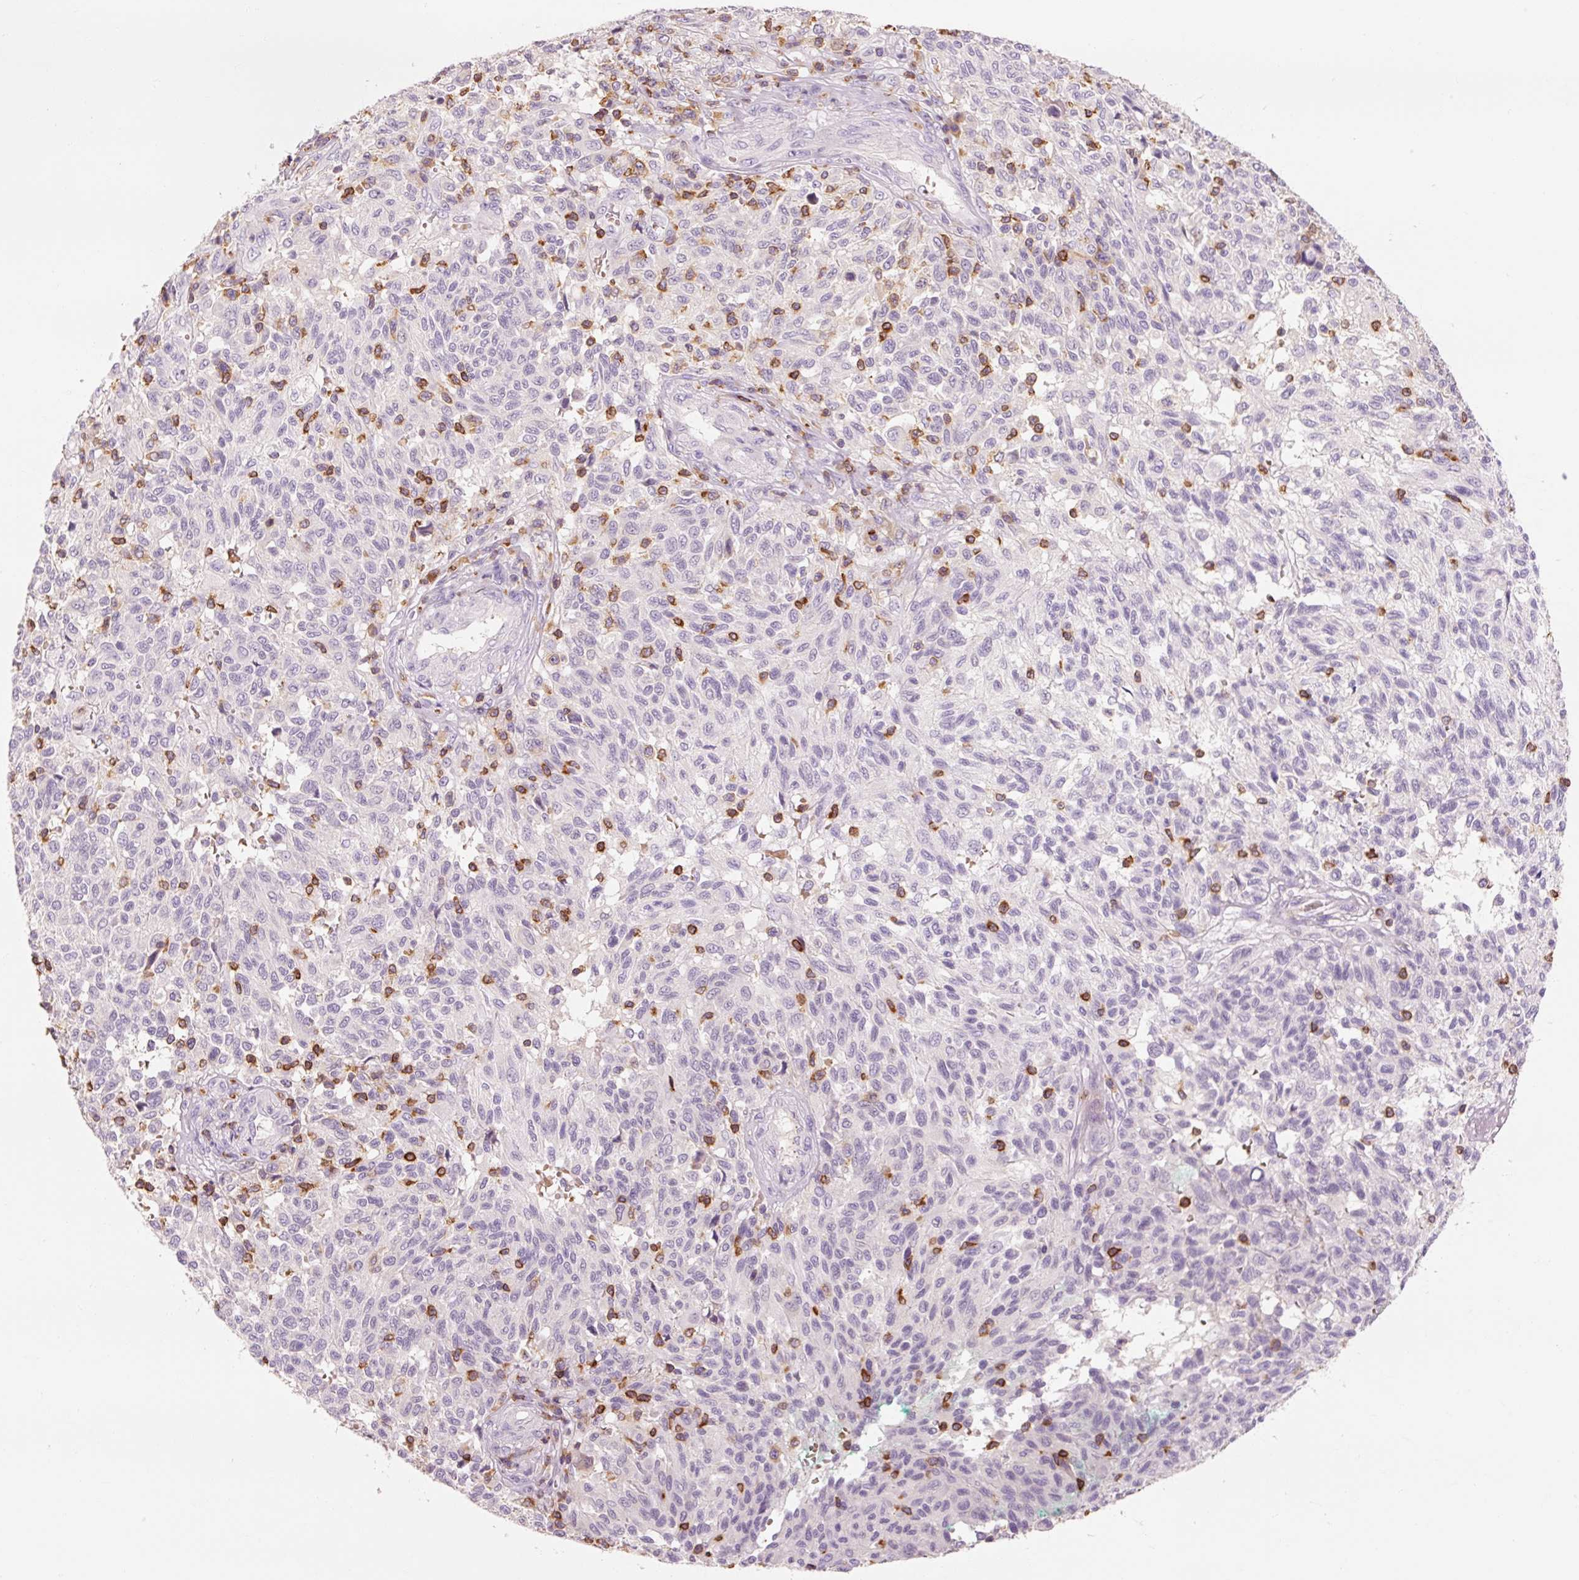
{"staining": {"intensity": "negative", "quantity": "none", "location": "none"}, "tissue": "melanoma", "cell_type": "Tumor cells", "image_type": "cancer", "snomed": [{"axis": "morphology", "description": "Malignant melanoma, NOS"}, {"axis": "topography", "description": "Skin"}], "caption": "A high-resolution image shows IHC staining of malignant melanoma, which reveals no significant expression in tumor cells.", "gene": "OR8K1", "patient": {"sex": "male", "age": 66}}